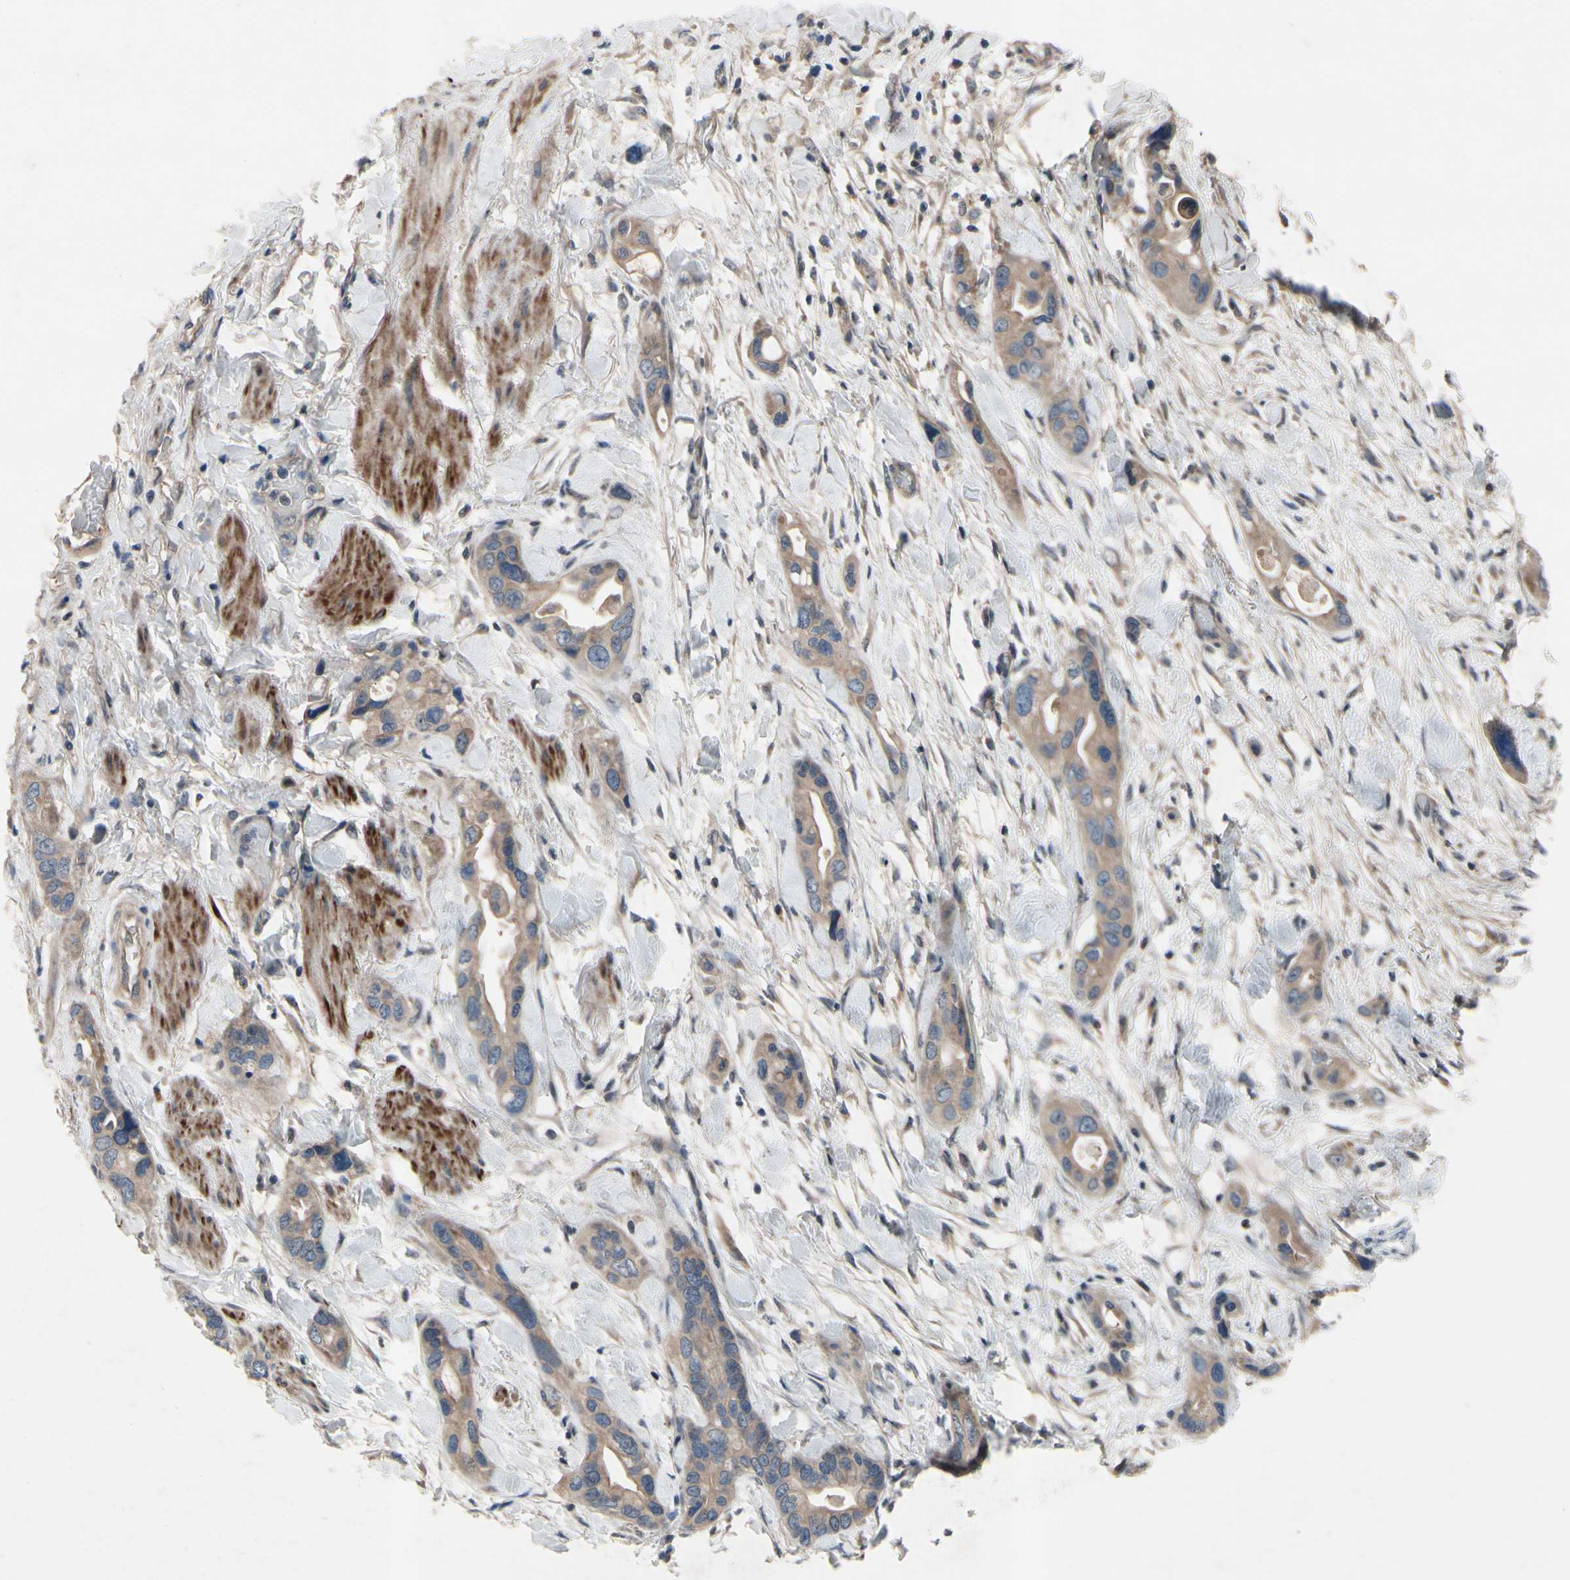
{"staining": {"intensity": "weak", "quantity": ">75%", "location": "cytoplasmic/membranous"}, "tissue": "pancreatic cancer", "cell_type": "Tumor cells", "image_type": "cancer", "snomed": [{"axis": "morphology", "description": "Adenocarcinoma, NOS"}, {"axis": "topography", "description": "Pancreas"}], "caption": "A brown stain shows weak cytoplasmic/membranous expression of a protein in human pancreatic cancer (adenocarcinoma) tumor cells.", "gene": "ICAM5", "patient": {"sex": "female", "age": 77}}